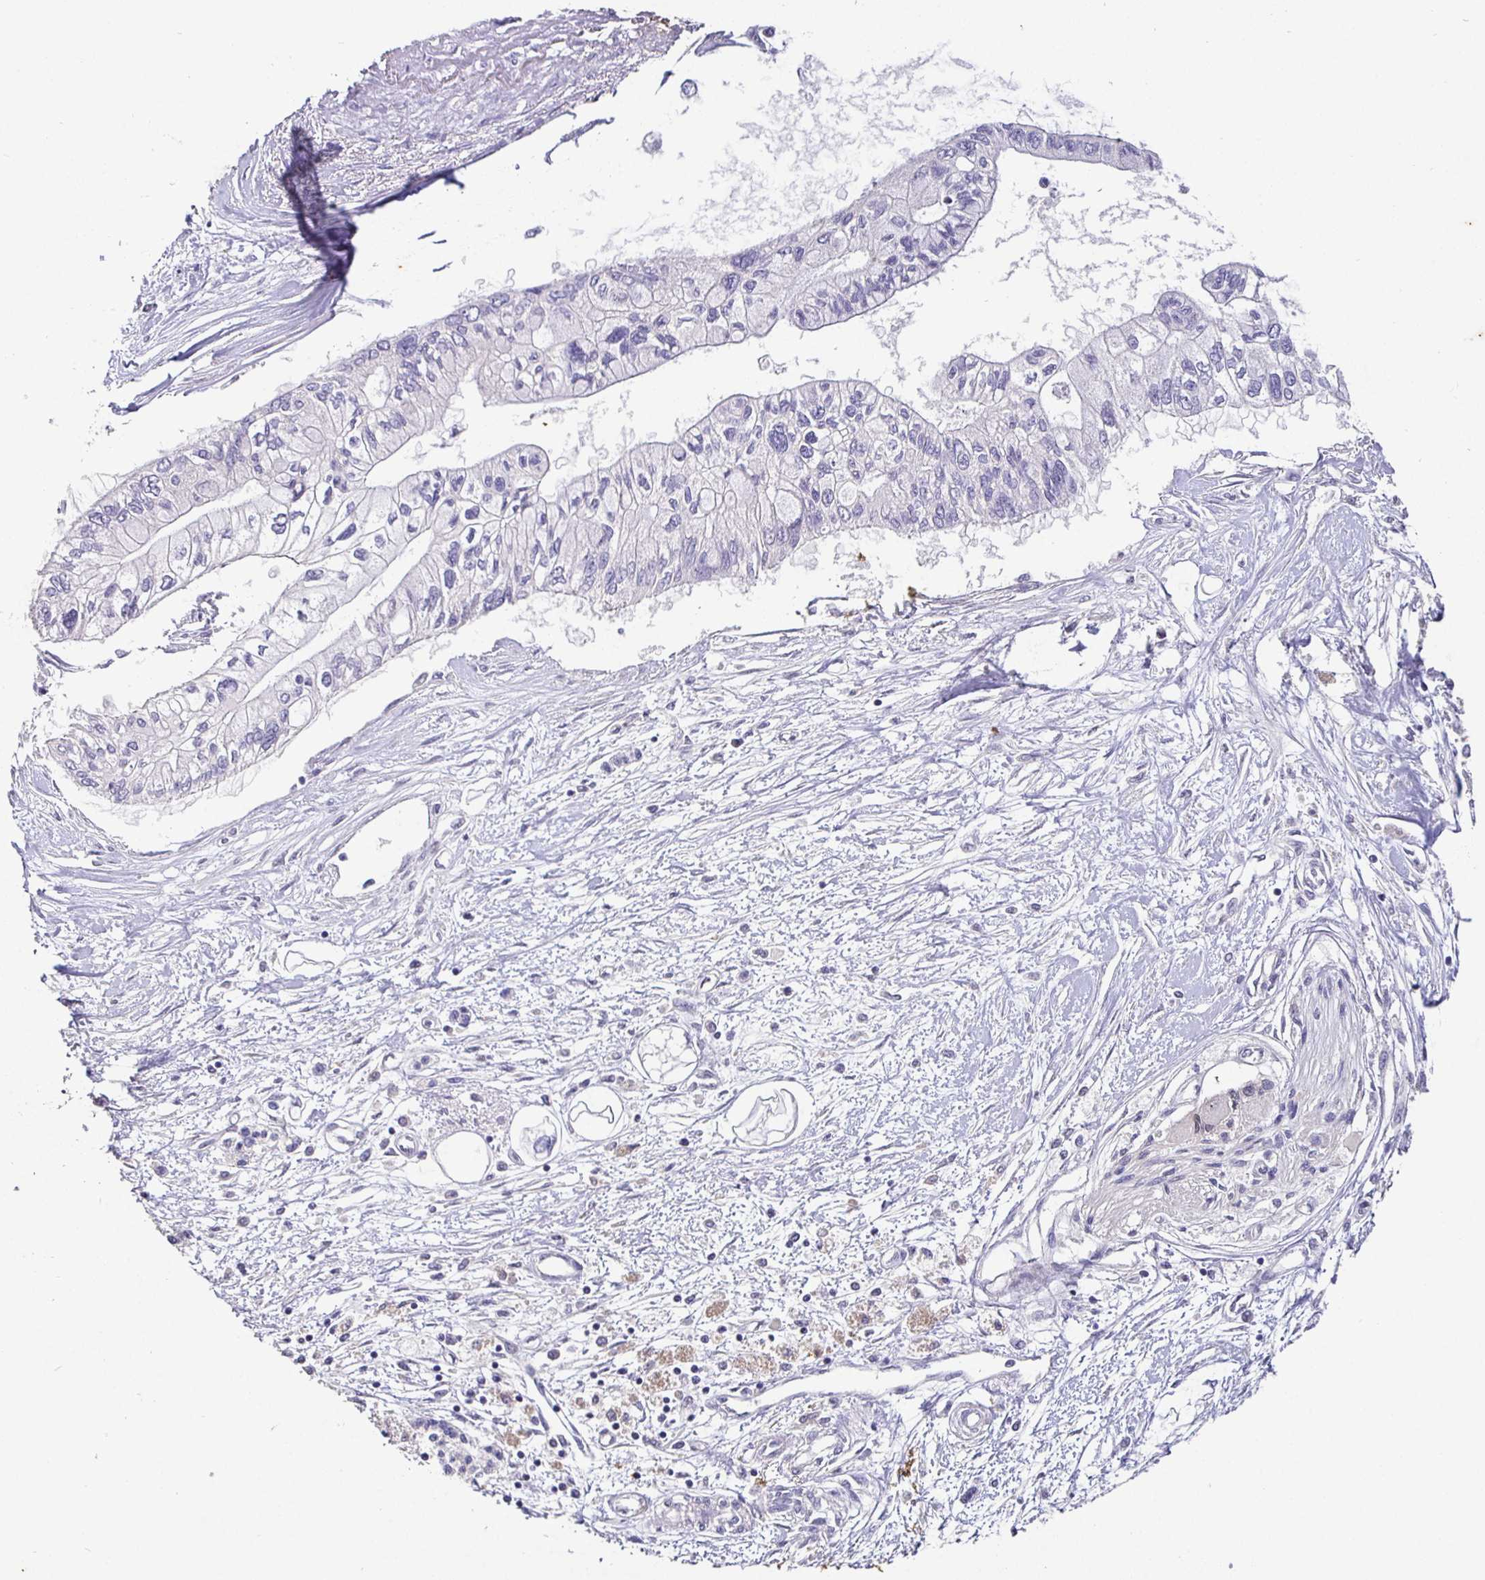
{"staining": {"intensity": "negative", "quantity": "none", "location": "none"}, "tissue": "pancreatic cancer", "cell_type": "Tumor cells", "image_type": "cancer", "snomed": [{"axis": "morphology", "description": "Adenocarcinoma, NOS"}, {"axis": "topography", "description": "Pancreas"}], "caption": "DAB (3,3'-diaminobenzidine) immunohistochemical staining of human adenocarcinoma (pancreatic) demonstrates no significant staining in tumor cells.", "gene": "SHISA4", "patient": {"sex": "female", "age": 77}}